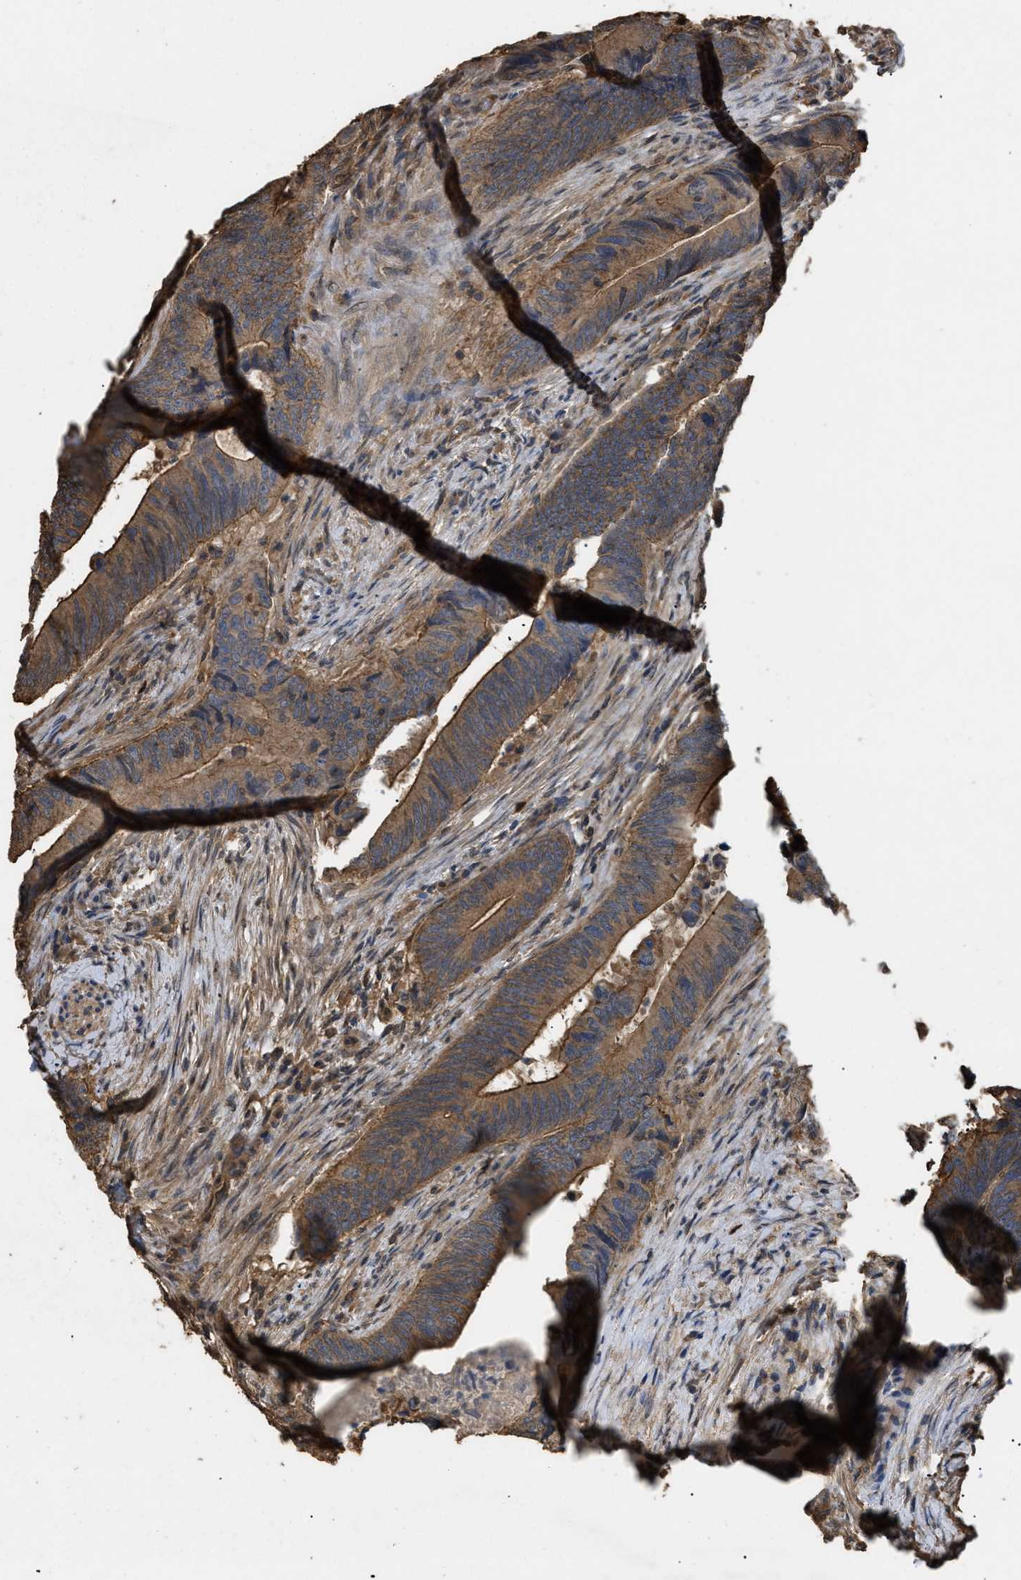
{"staining": {"intensity": "moderate", "quantity": ">75%", "location": "cytoplasmic/membranous"}, "tissue": "colorectal cancer", "cell_type": "Tumor cells", "image_type": "cancer", "snomed": [{"axis": "morphology", "description": "Normal tissue, NOS"}, {"axis": "morphology", "description": "Adenocarcinoma, NOS"}, {"axis": "topography", "description": "Colon"}], "caption": "Protein expression analysis of colorectal cancer demonstrates moderate cytoplasmic/membranous staining in approximately >75% of tumor cells.", "gene": "CALM1", "patient": {"sex": "male", "age": 56}}